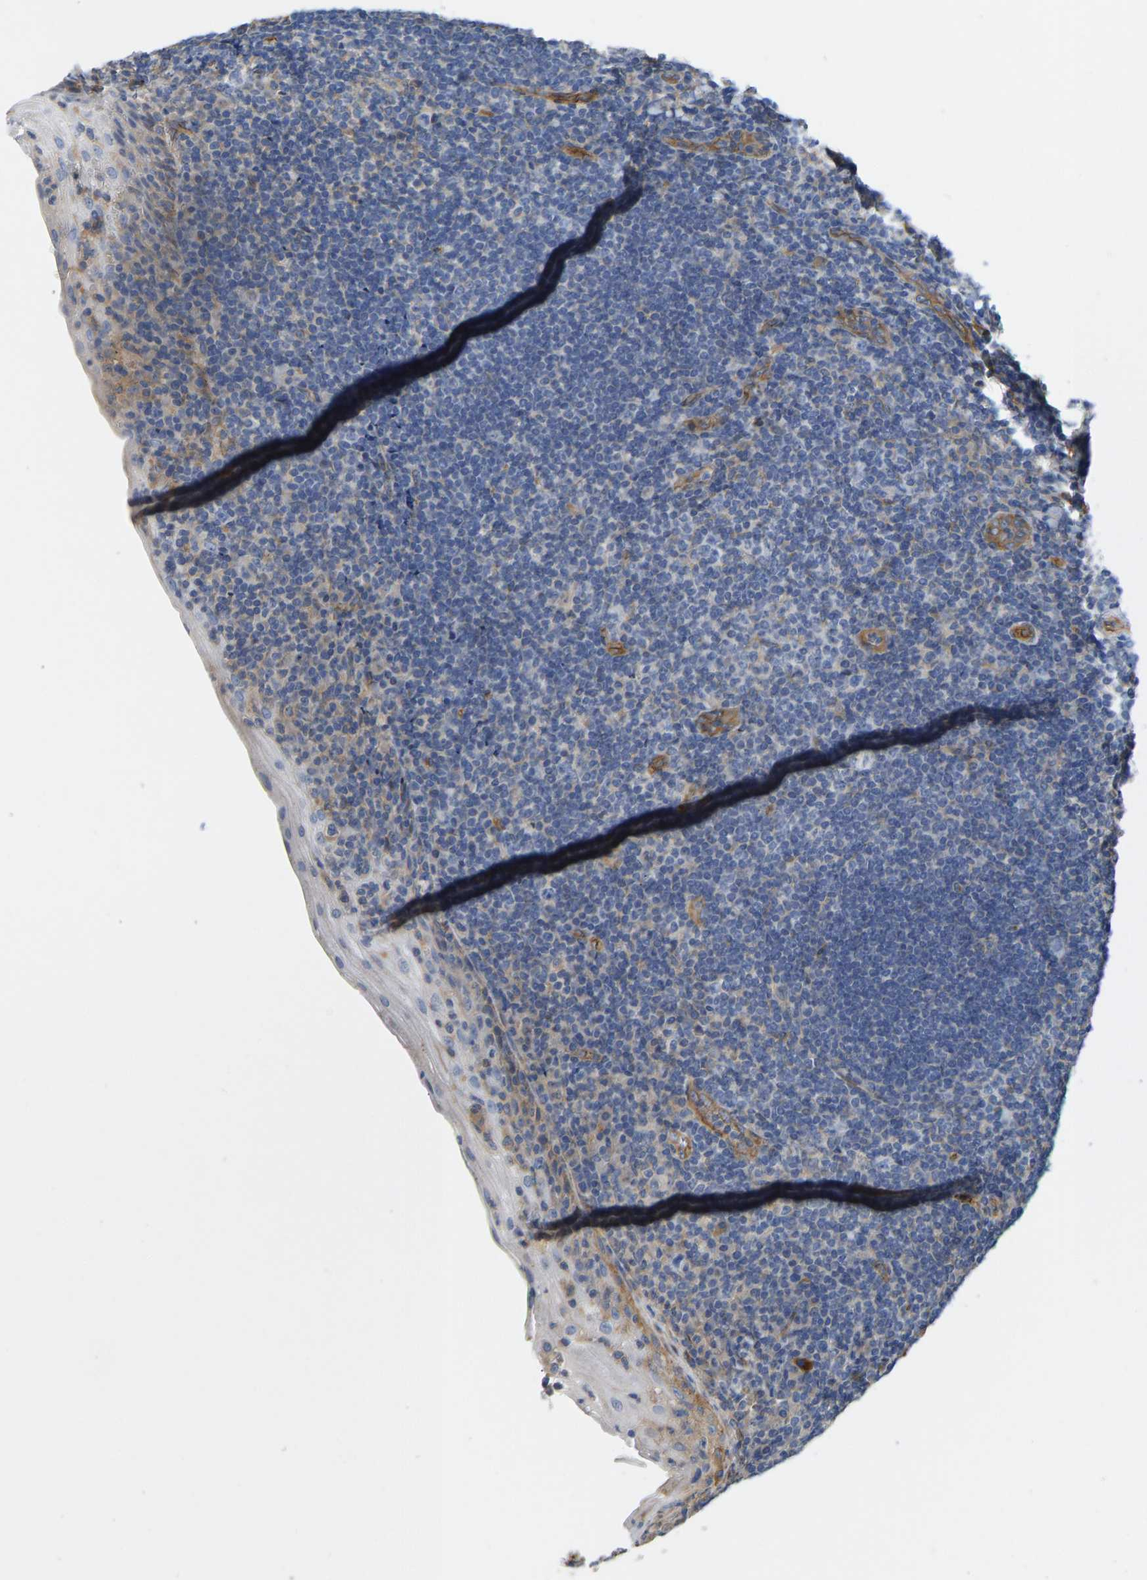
{"staining": {"intensity": "moderate", "quantity": "25%-75%", "location": "cytoplasmic/membranous"}, "tissue": "tonsil", "cell_type": "Germinal center cells", "image_type": "normal", "snomed": [{"axis": "morphology", "description": "Normal tissue, NOS"}, {"axis": "topography", "description": "Tonsil"}], "caption": "Moderate cytoplasmic/membranous positivity for a protein is present in approximately 25%-75% of germinal center cells of unremarkable tonsil using immunohistochemistry (IHC).", "gene": "ELMO2", "patient": {"sex": "male", "age": 37}}